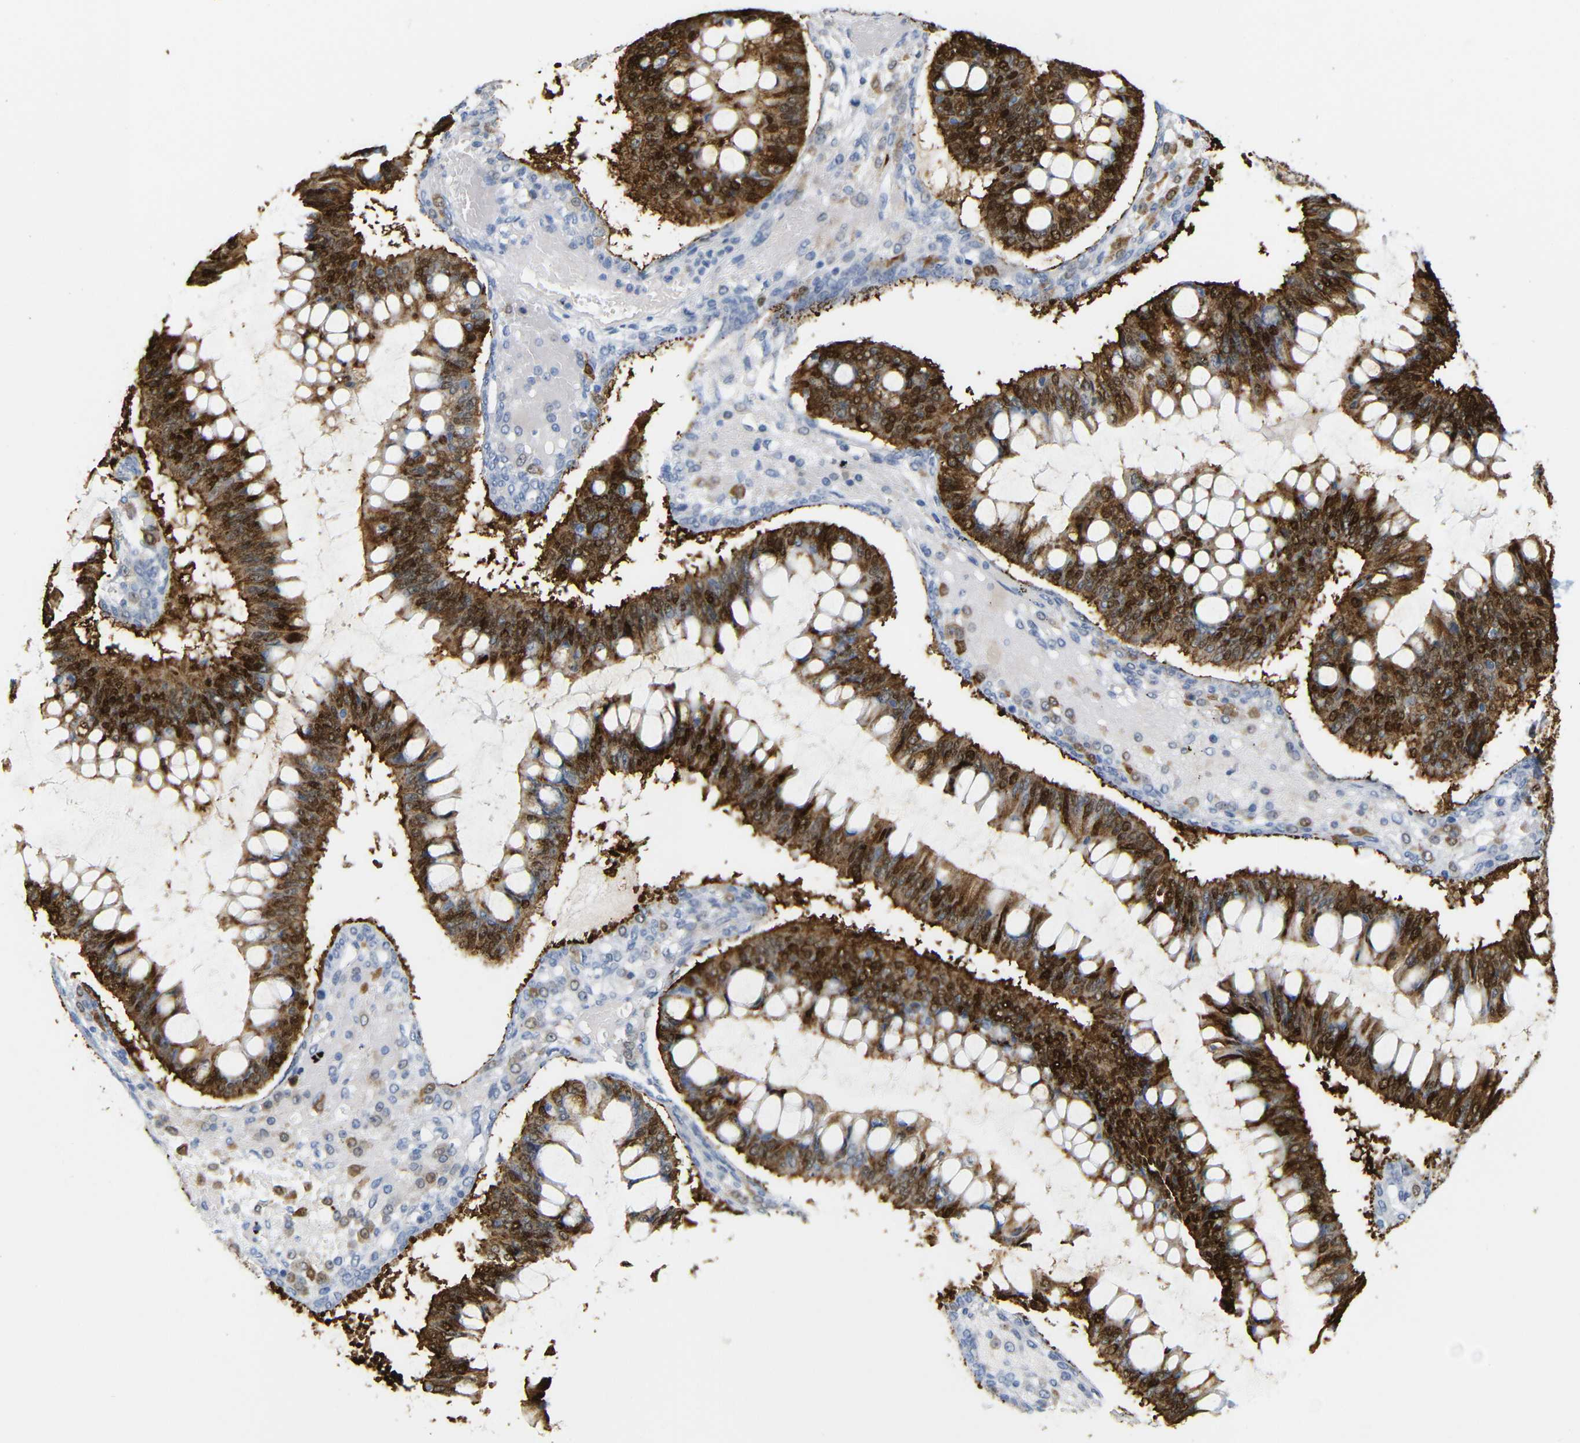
{"staining": {"intensity": "strong", "quantity": ">75%", "location": "cytoplasmic/membranous,nuclear"}, "tissue": "ovarian cancer", "cell_type": "Tumor cells", "image_type": "cancer", "snomed": [{"axis": "morphology", "description": "Cystadenocarcinoma, mucinous, NOS"}, {"axis": "topography", "description": "Ovary"}], "caption": "There is high levels of strong cytoplasmic/membranous and nuclear expression in tumor cells of mucinous cystadenocarcinoma (ovarian), as demonstrated by immunohistochemical staining (brown color).", "gene": "MT1A", "patient": {"sex": "female", "age": 73}}